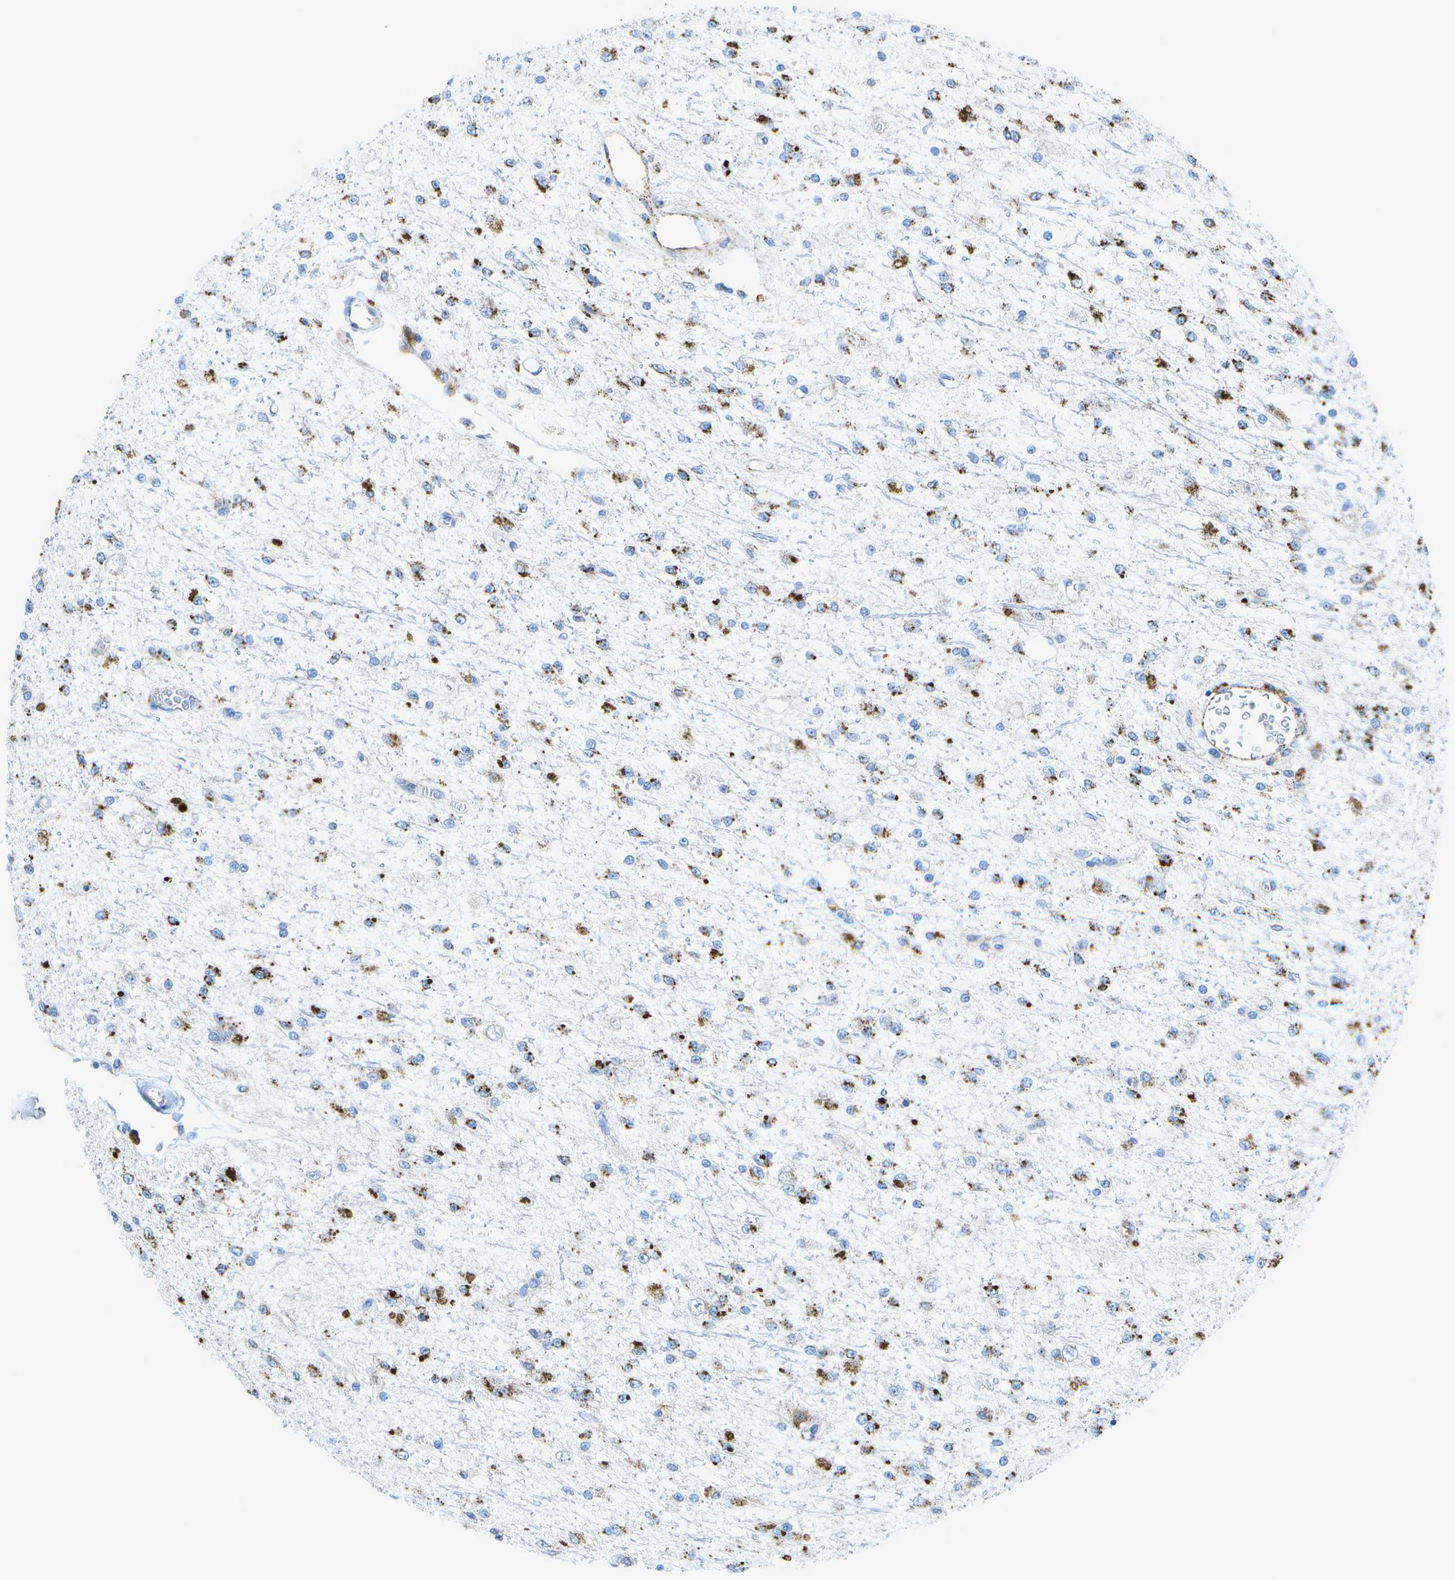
{"staining": {"intensity": "strong", "quantity": "25%-75%", "location": "cytoplasmic/membranous"}, "tissue": "glioma", "cell_type": "Tumor cells", "image_type": "cancer", "snomed": [{"axis": "morphology", "description": "Glioma, malignant, Low grade"}, {"axis": "topography", "description": "Brain"}], "caption": "This is a micrograph of immunohistochemistry staining of malignant low-grade glioma, which shows strong expression in the cytoplasmic/membranous of tumor cells.", "gene": "PRCP", "patient": {"sex": "male", "age": 38}}